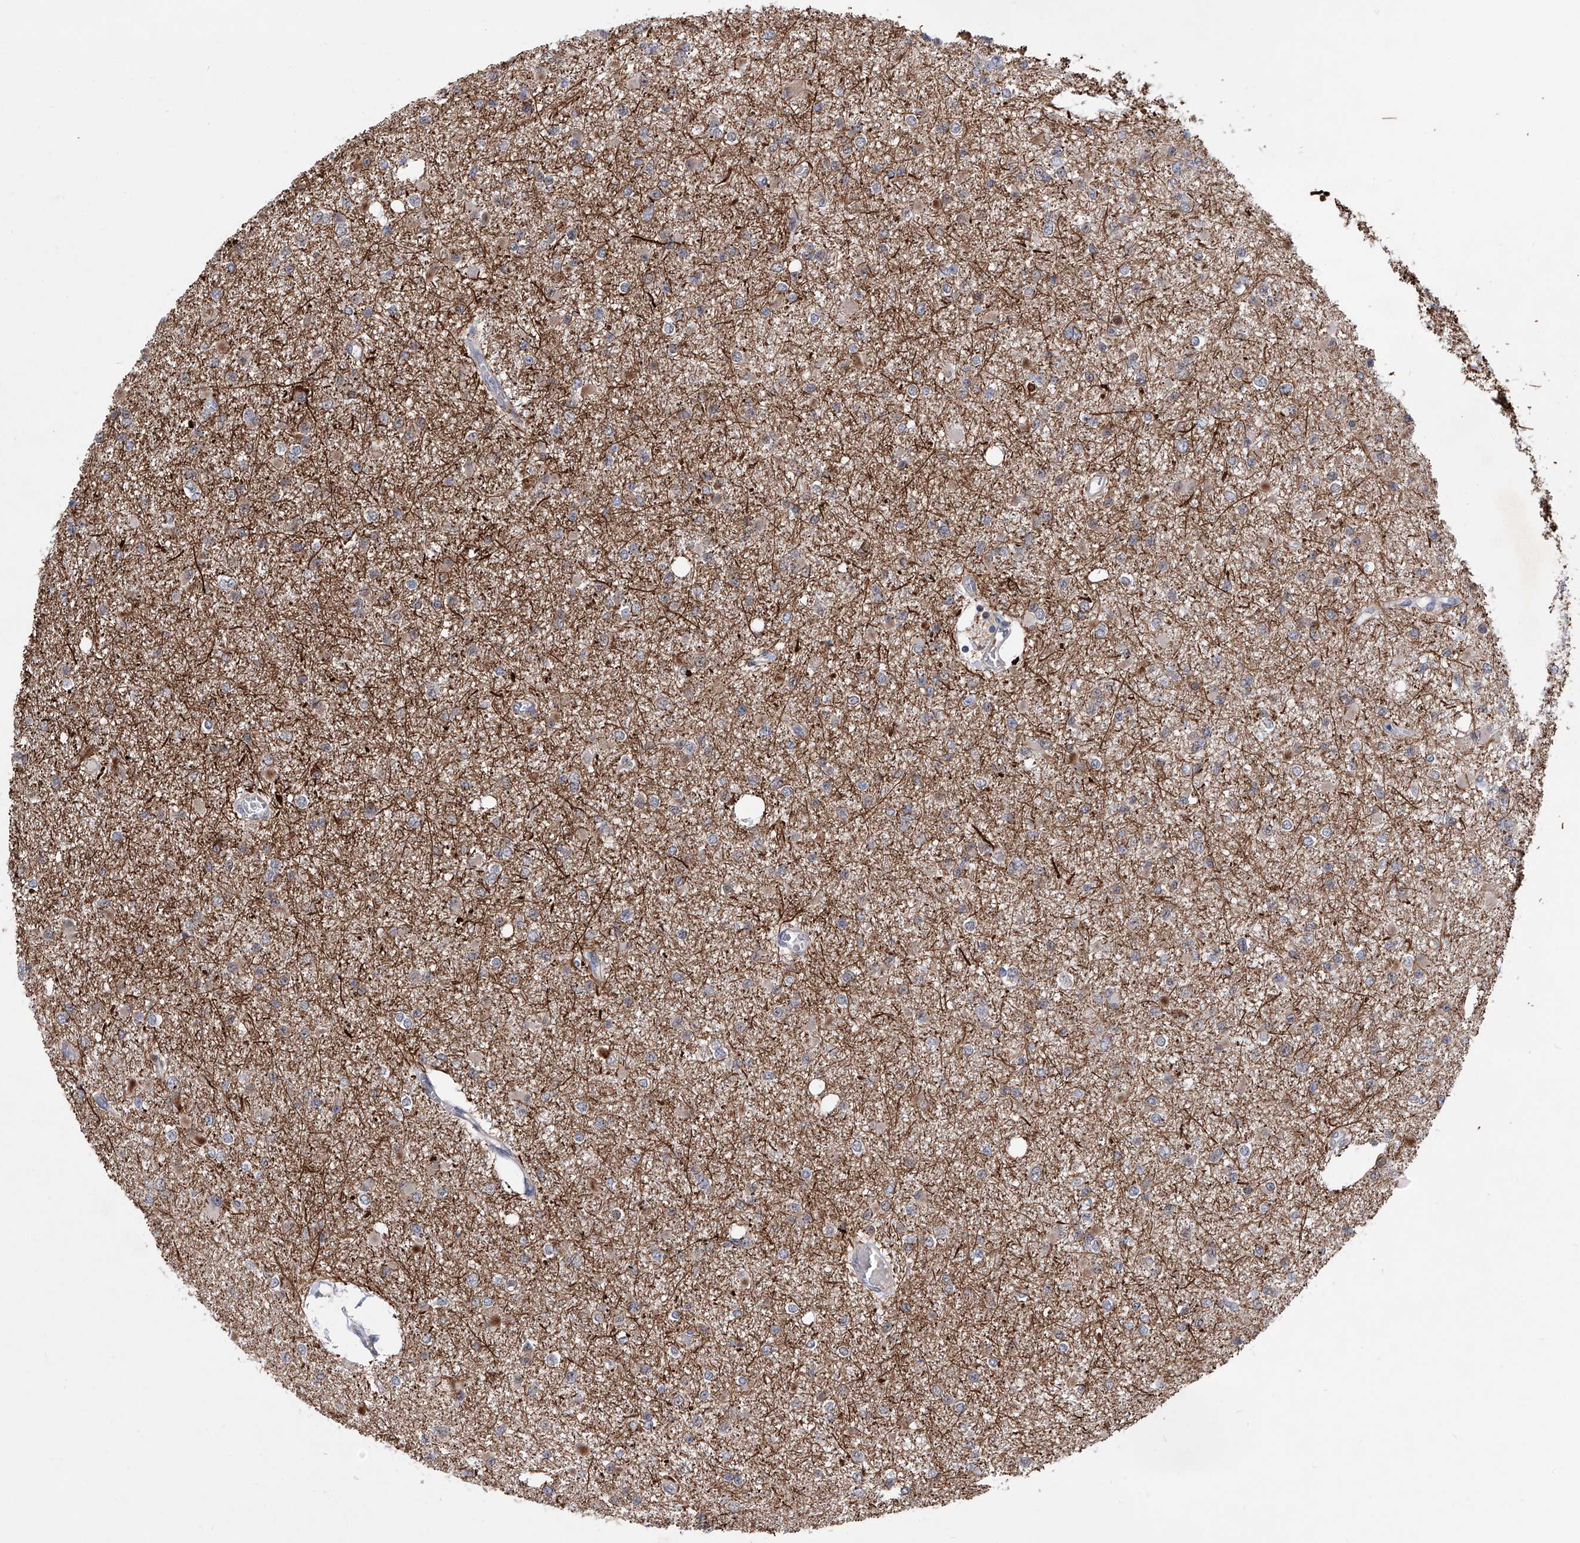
{"staining": {"intensity": "negative", "quantity": "none", "location": "none"}, "tissue": "glioma", "cell_type": "Tumor cells", "image_type": "cancer", "snomed": [{"axis": "morphology", "description": "Glioma, malignant, Low grade"}, {"axis": "topography", "description": "Brain"}], "caption": "Tumor cells are negative for protein expression in human glioma. (Brightfield microscopy of DAB (3,3'-diaminobenzidine) immunohistochemistry at high magnification).", "gene": "FARP2", "patient": {"sex": "female", "age": 22}}